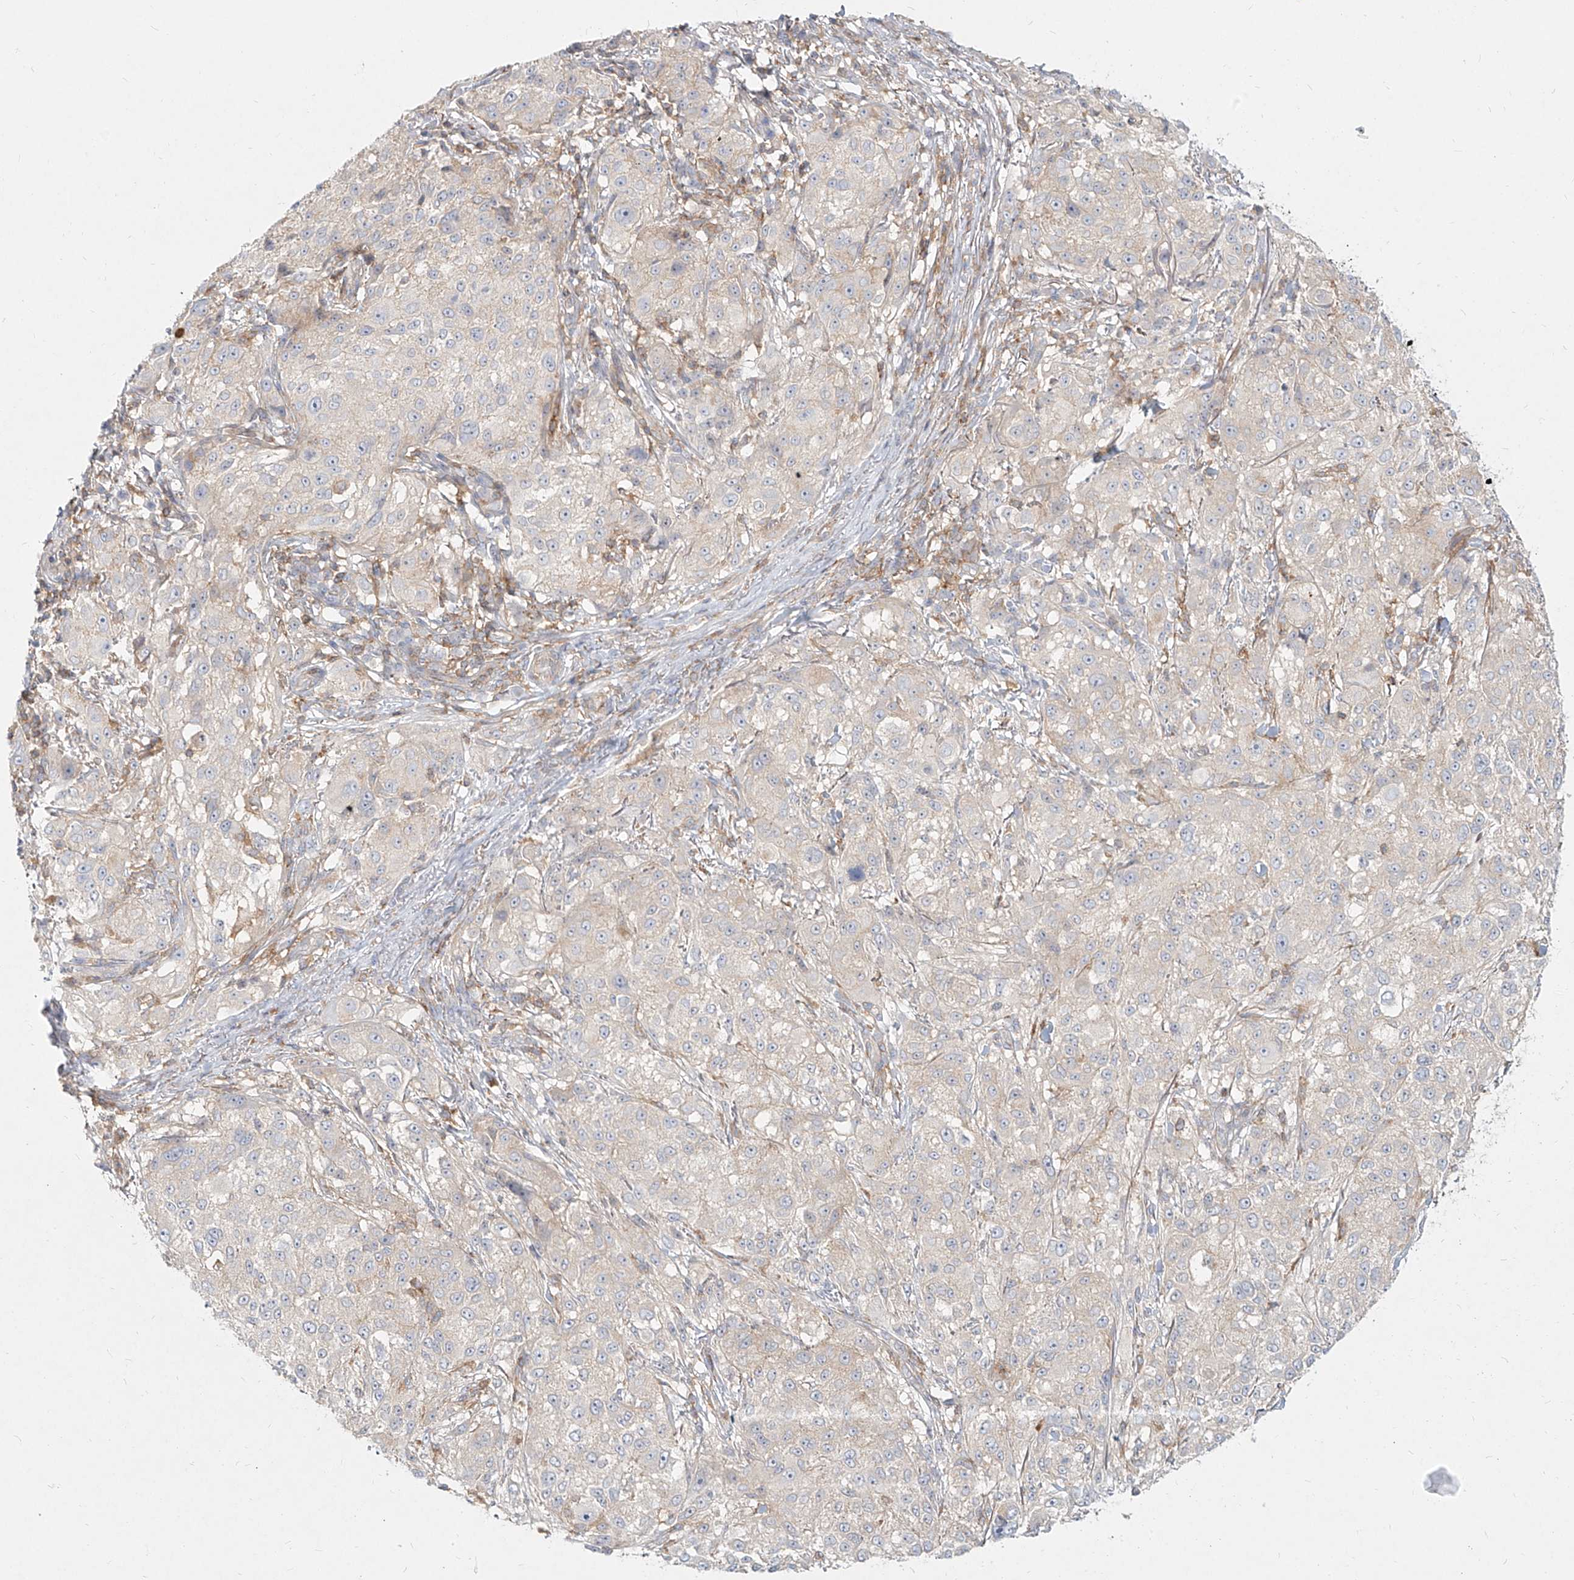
{"staining": {"intensity": "negative", "quantity": "none", "location": "none"}, "tissue": "melanoma", "cell_type": "Tumor cells", "image_type": "cancer", "snomed": [{"axis": "morphology", "description": "Necrosis, NOS"}, {"axis": "morphology", "description": "Malignant melanoma, NOS"}, {"axis": "topography", "description": "Skin"}], "caption": "The image displays no significant staining in tumor cells of malignant melanoma.", "gene": "SLC2A12", "patient": {"sex": "female", "age": 87}}